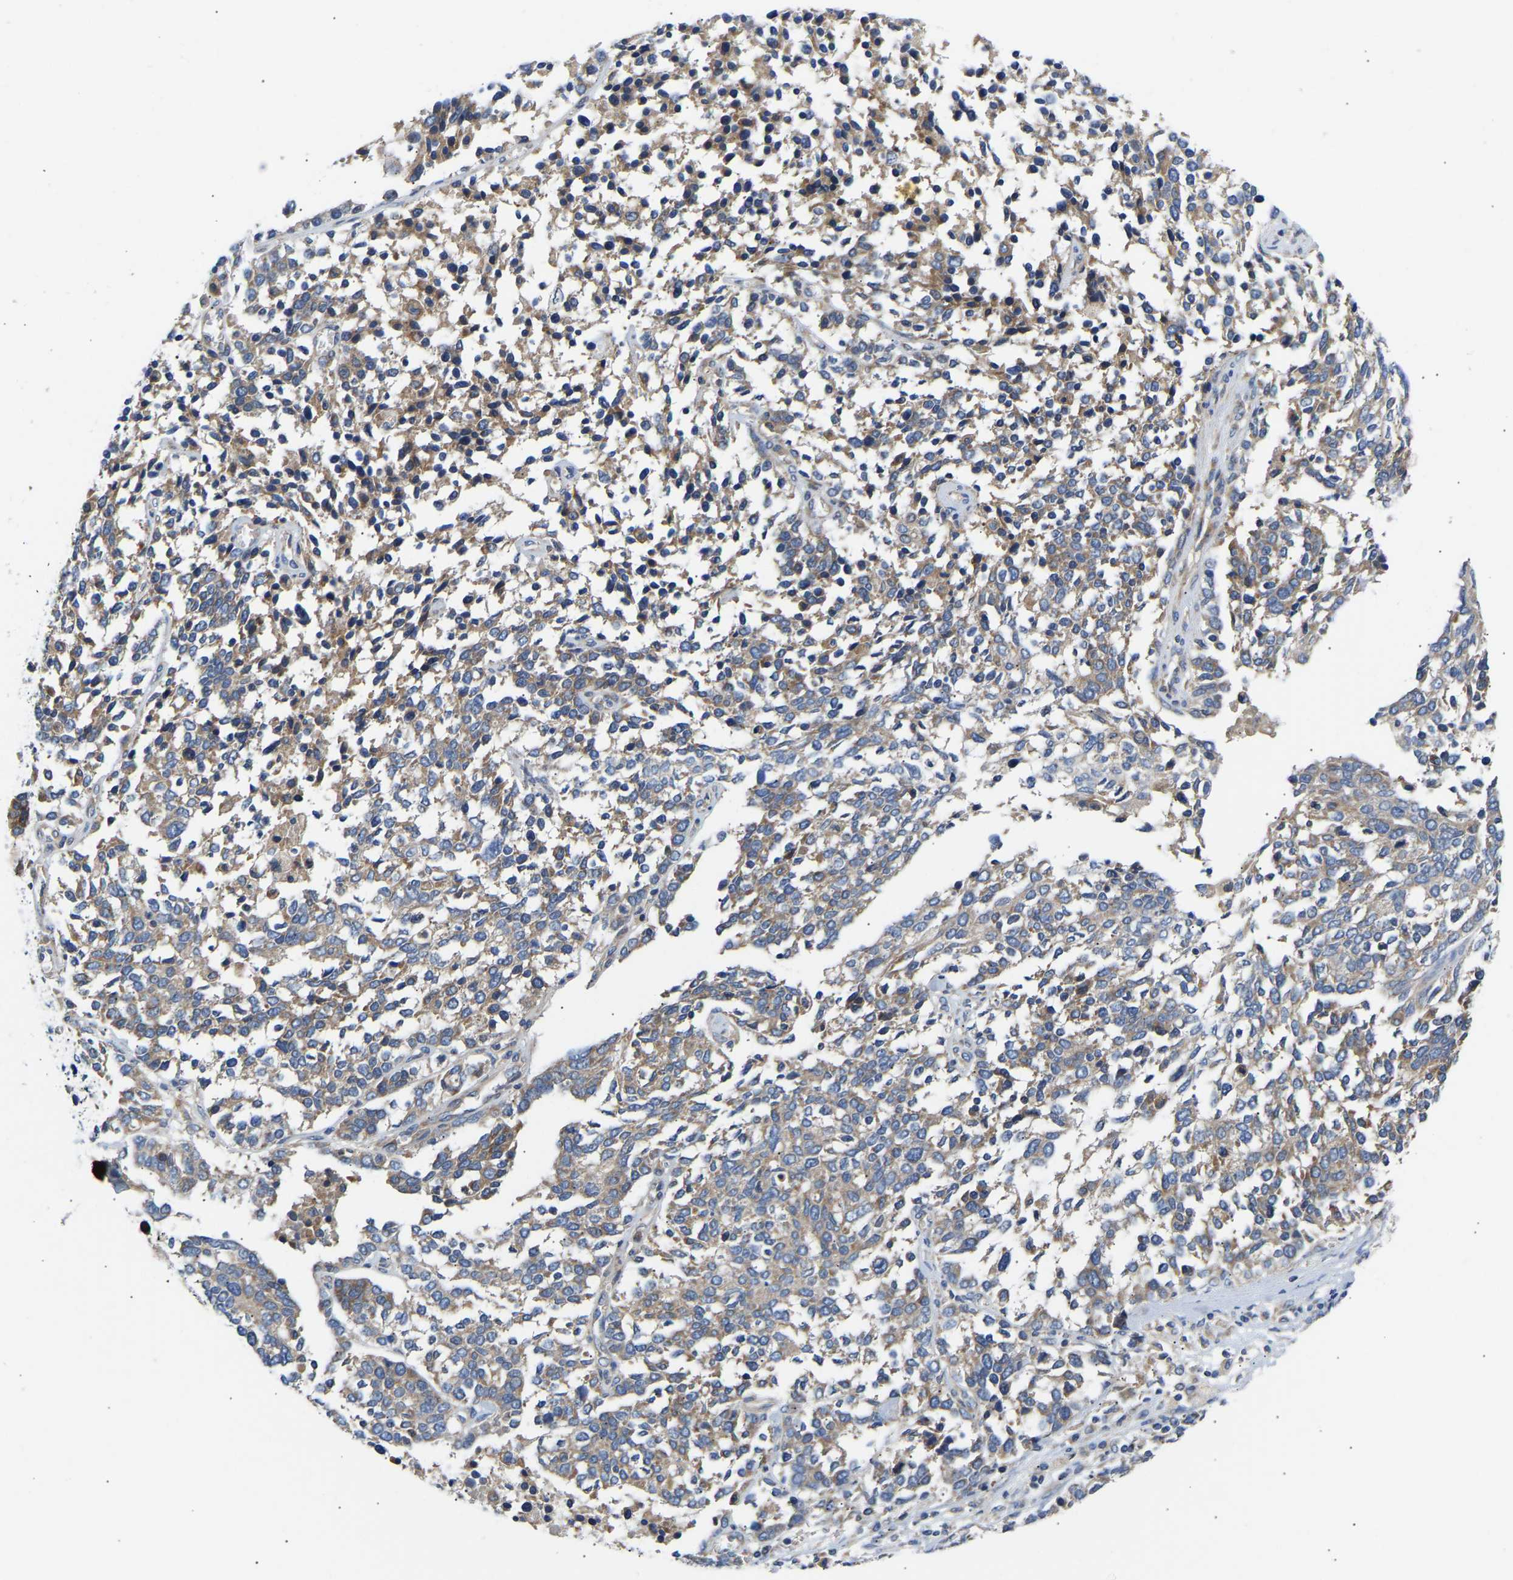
{"staining": {"intensity": "weak", "quantity": ">75%", "location": "cytoplasmic/membranous"}, "tissue": "ovarian cancer", "cell_type": "Tumor cells", "image_type": "cancer", "snomed": [{"axis": "morphology", "description": "Cystadenocarcinoma, serous, NOS"}, {"axis": "topography", "description": "Ovary"}], "caption": "This histopathology image exhibits IHC staining of ovarian cancer (serous cystadenocarcinoma), with low weak cytoplasmic/membranous expression in approximately >75% of tumor cells.", "gene": "AIMP2", "patient": {"sex": "female", "age": 44}}